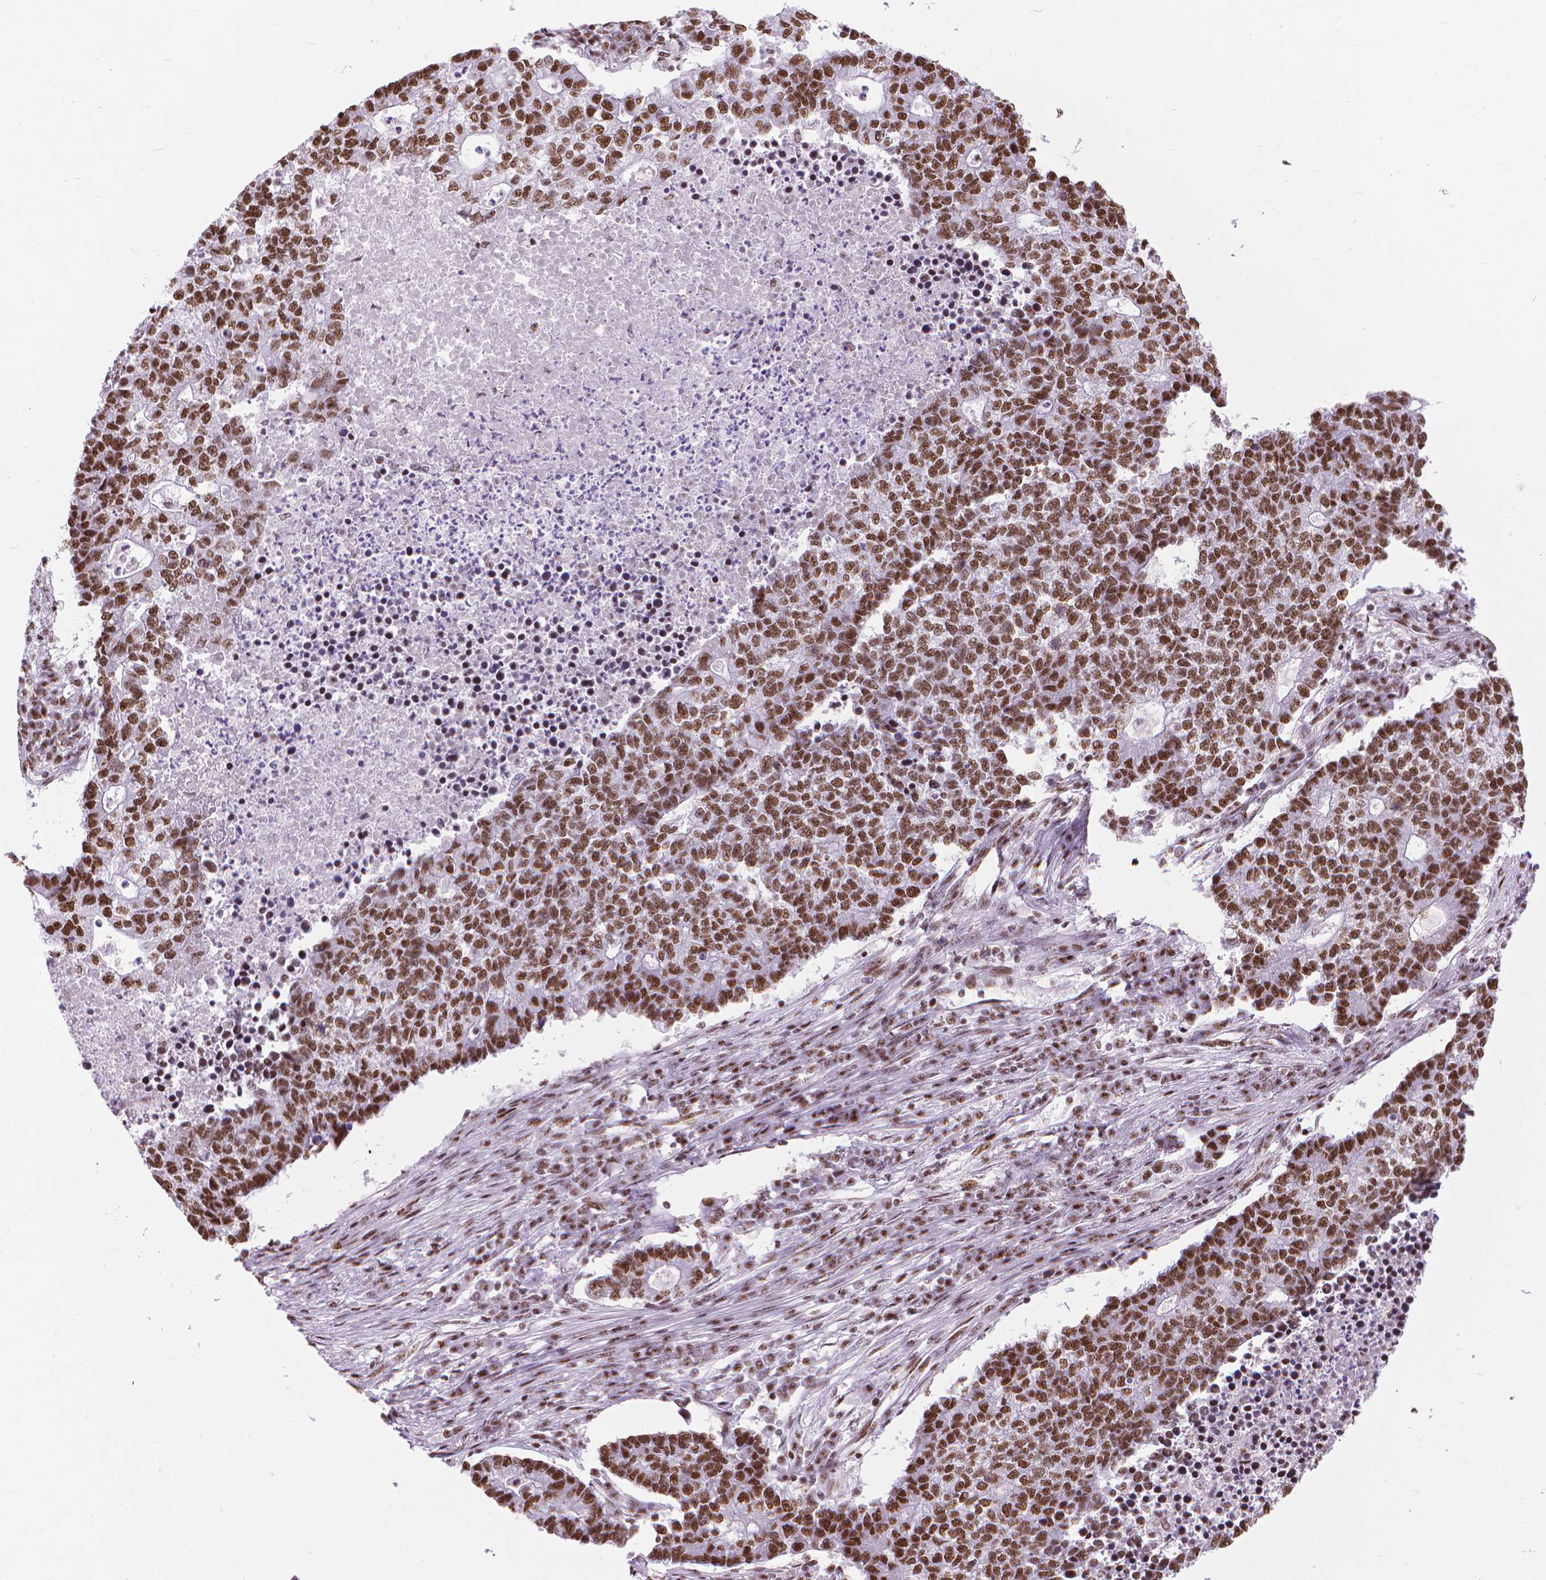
{"staining": {"intensity": "moderate", "quantity": ">75%", "location": "nuclear"}, "tissue": "lung cancer", "cell_type": "Tumor cells", "image_type": "cancer", "snomed": [{"axis": "morphology", "description": "Adenocarcinoma, NOS"}, {"axis": "topography", "description": "Lung"}], "caption": "Protein staining of lung cancer (adenocarcinoma) tissue displays moderate nuclear expression in approximately >75% of tumor cells.", "gene": "AKAP8", "patient": {"sex": "male", "age": 57}}